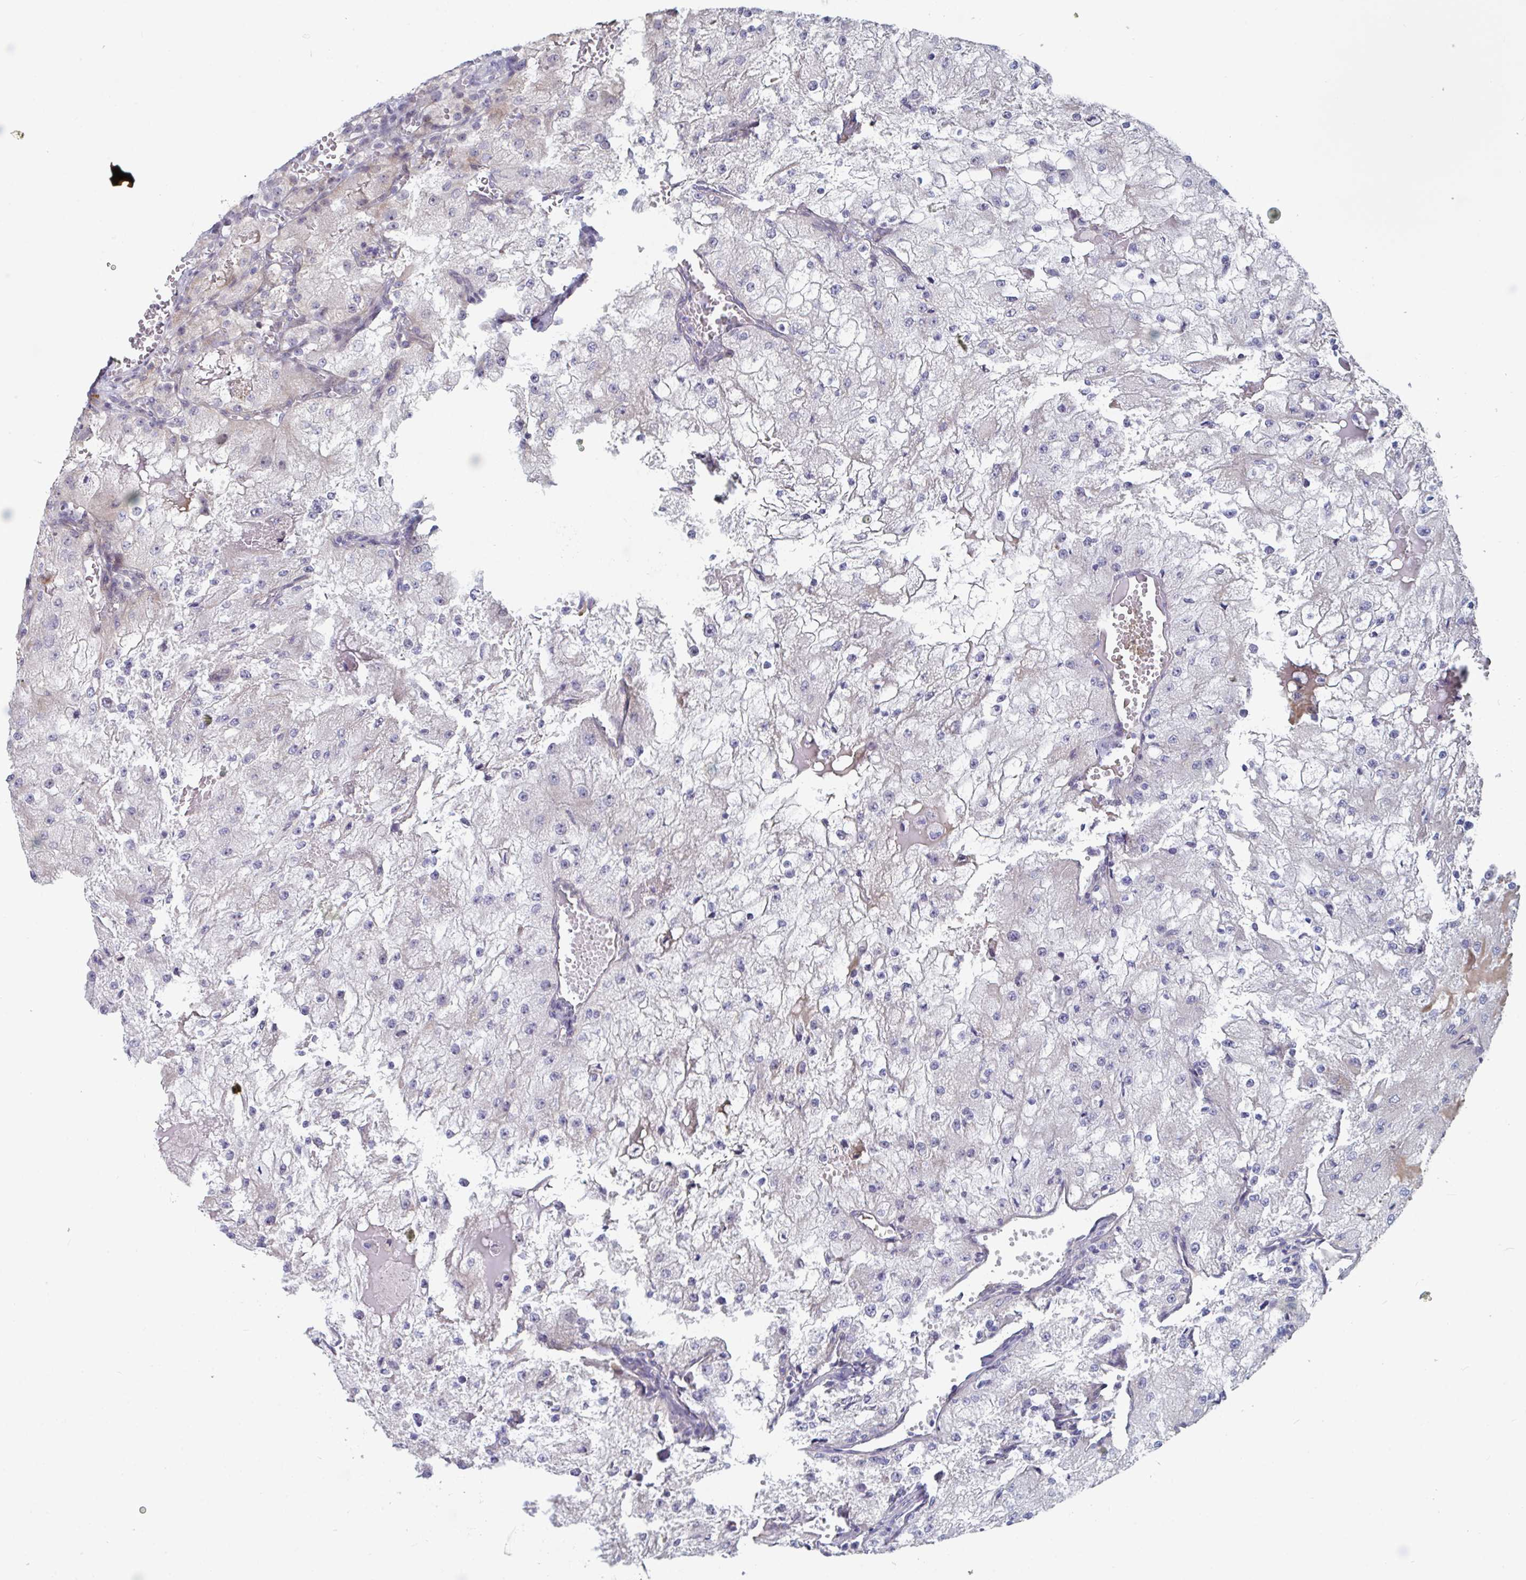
{"staining": {"intensity": "negative", "quantity": "none", "location": "none"}, "tissue": "renal cancer", "cell_type": "Tumor cells", "image_type": "cancer", "snomed": [{"axis": "morphology", "description": "Adenocarcinoma, NOS"}, {"axis": "topography", "description": "Kidney"}], "caption": "High power microscopy photomicrograph of an IHC histopathology image of renal cancer (adenocarcinoma), revealing no significant expression in tumor cells.", "gene": "CENPT", "patient": {"sex": "female", "age": 74}}